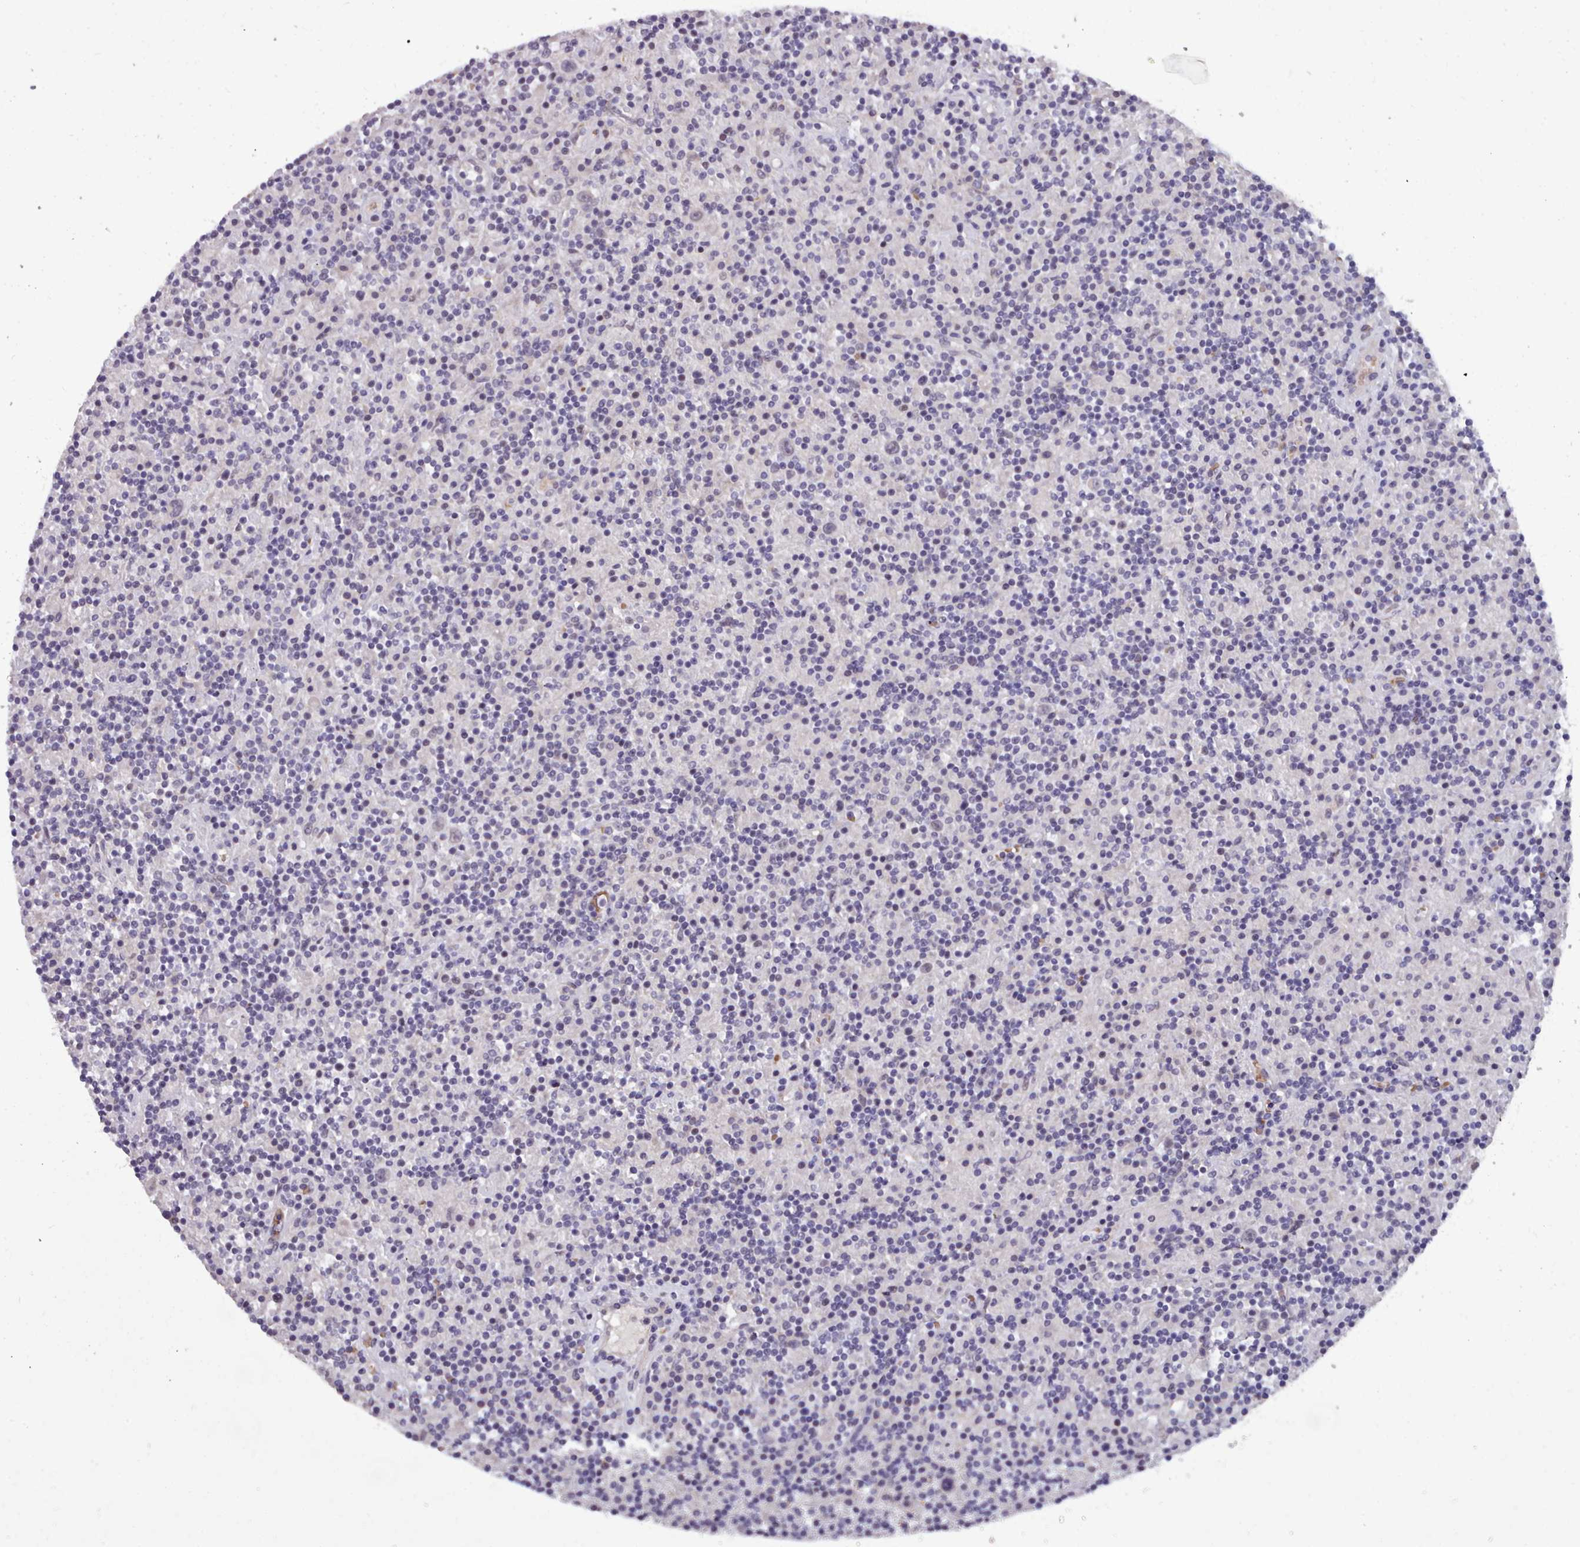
{"staining": {"intensity": "negative", "quantity": "none", "location": "none"}, "tissue": "lymphoma", "cell_type": "Tumor cells", "image_type": "cancer", "snomed": [{"axis": "morphology", "description": "Hodgkin's disease, NOS"}, {"axis": "topography", "description": "Lymph node"}], "caption": "This histopathology image is of lymphoma stained with immunohistochemistry to label a protein in brown with the nuclei are counter-stained blue. There is no positivity in tumor cells.", "gene": "KCTD16", "patient": {"sex": "male", "age": 70}}